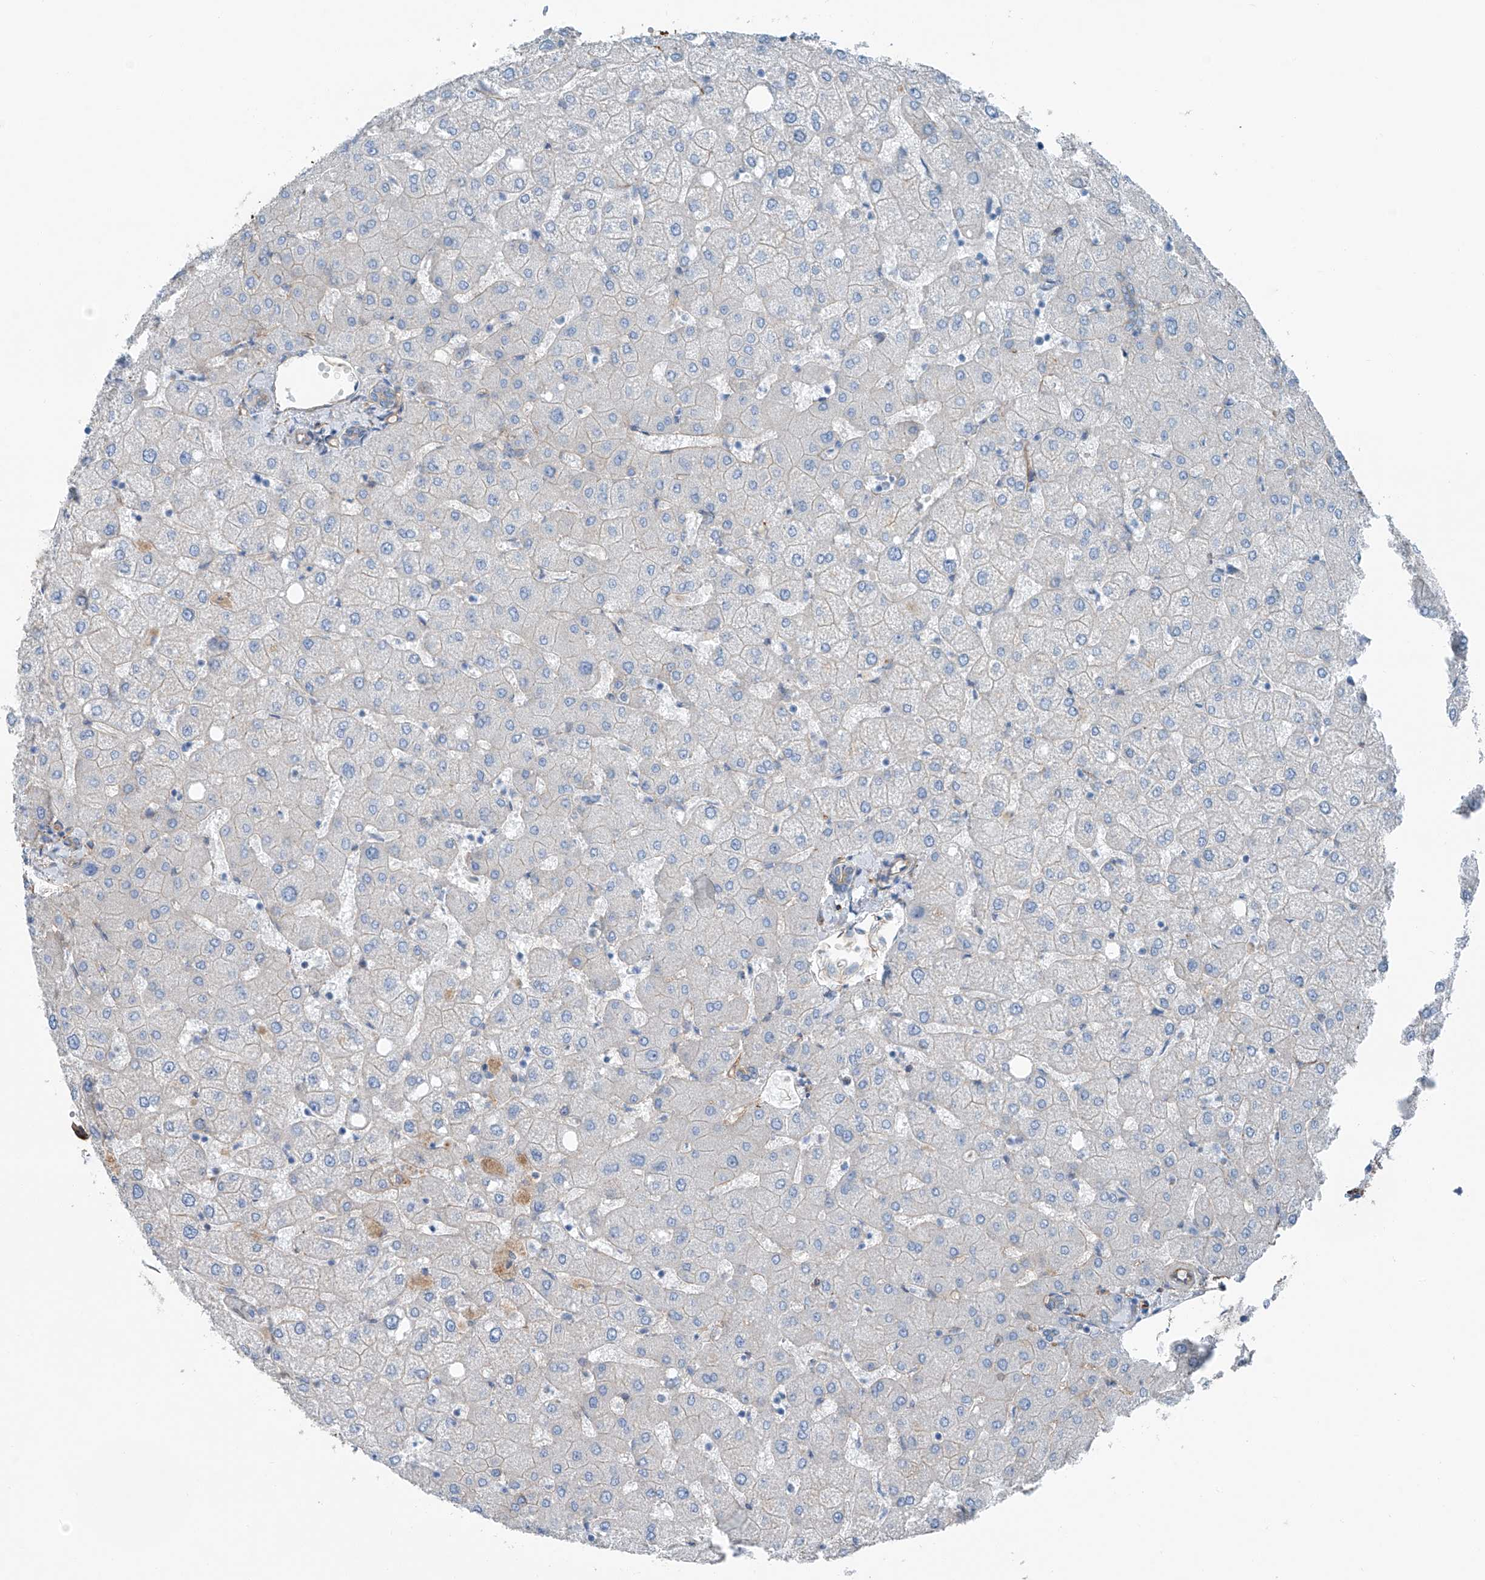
{"staining": {"intensity": "moderate", "quantity": "25%-75%", "location": "cytoplasmic/membranous"}, "tissue": "liver", "cell_type": "Cholangiocytes", "image_type": "normal", "snomed": [{"axis": "morphology", "description": "Normal tissue, NOS"}, {"axis": "topography", "description": "Liver"}], "caption": "Liver was stained to show a protein in brown. There is medium levels of moderate cytoplasmic/membranous staining in approximately 25%-75% of cholangiocytes. Nuclei are stained in blue.", "gene": "THEMIS2", "patient": {"sex": "female", "age": 54}}